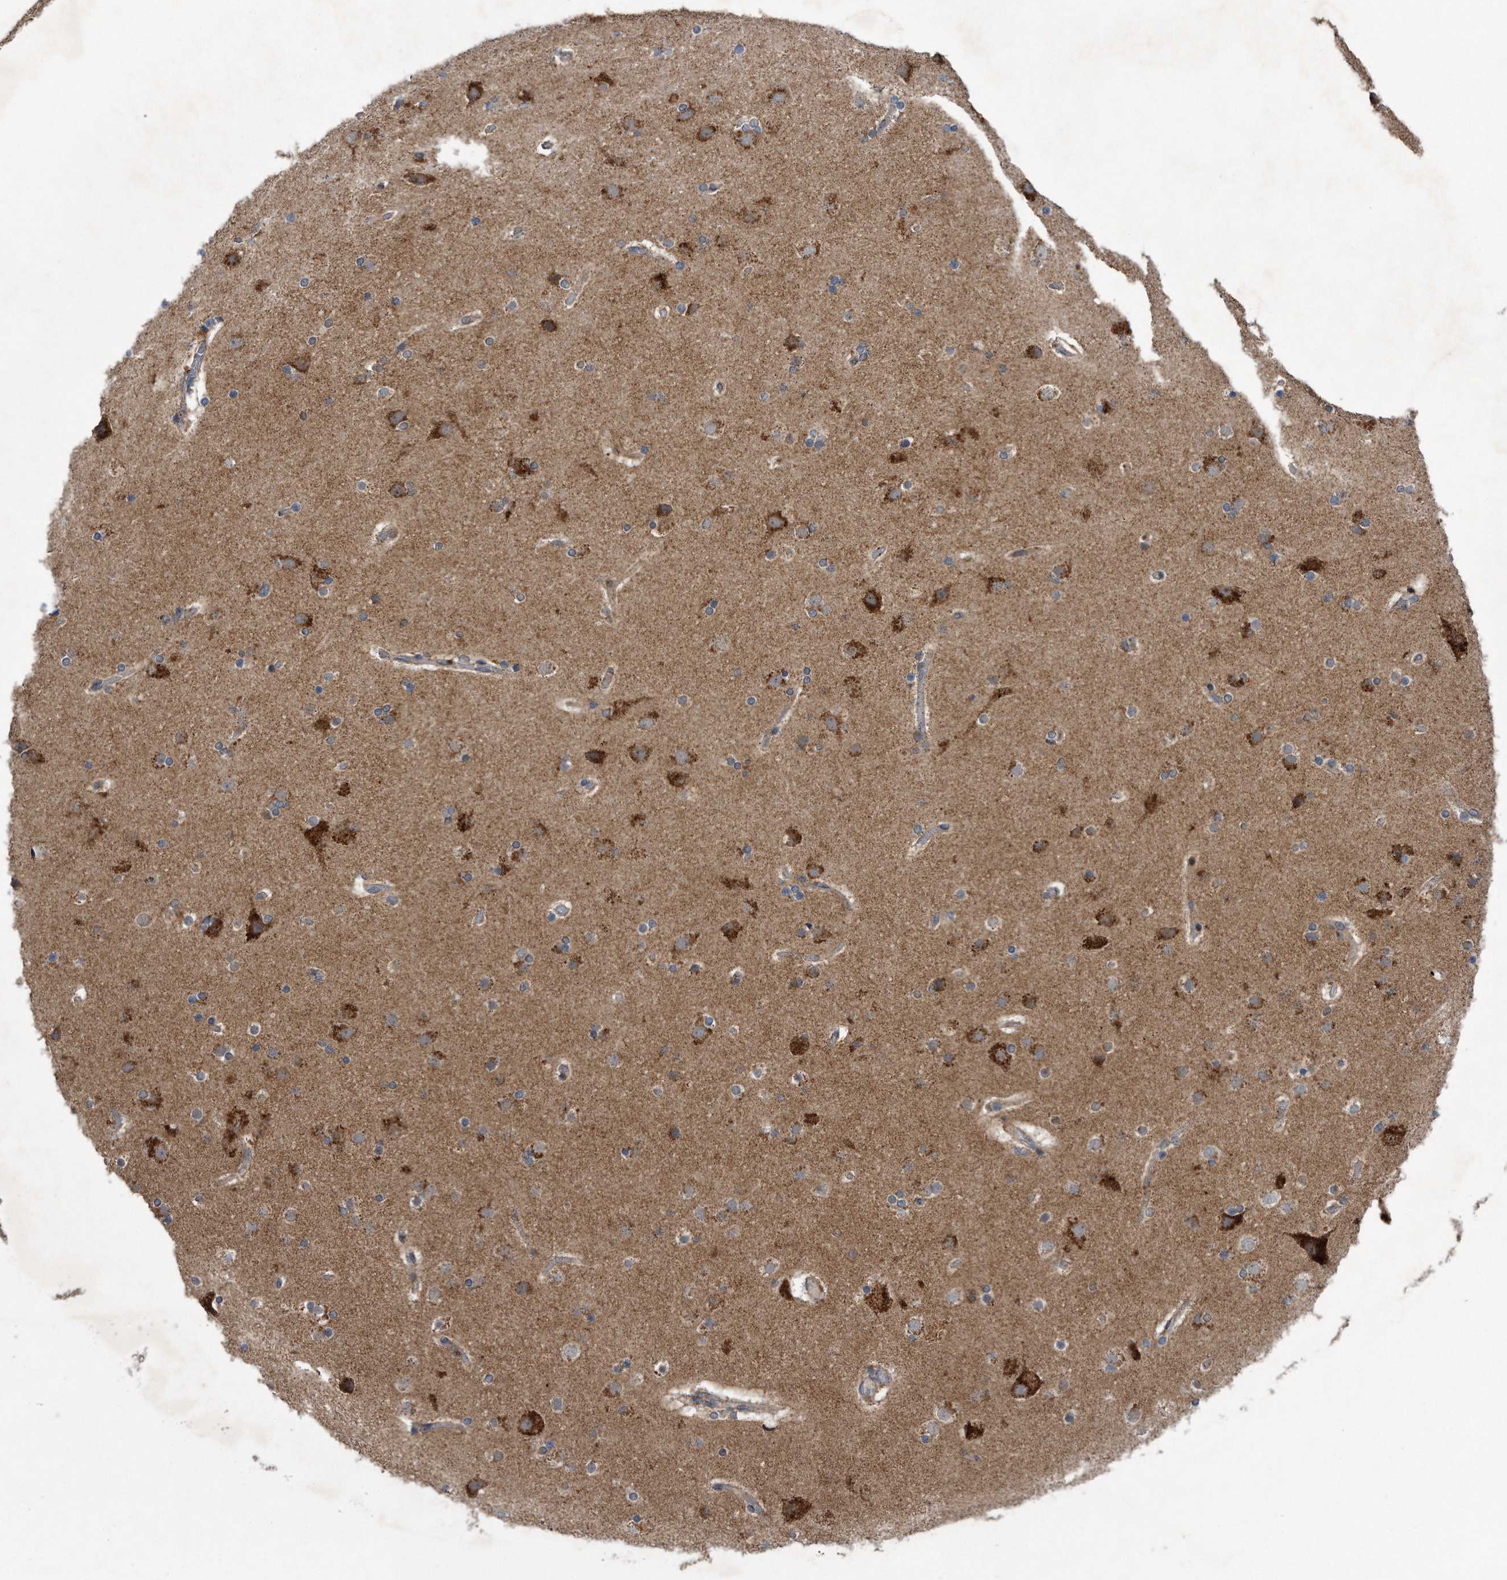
{"staining": {"intensity": "moderate", "quantity": ">75%", "location": "cytoplasmic/membranous"}, "tissue": "cerebral cortex", "cell_type": "Endothelial cells", "image_type": "normal", "snomed": [{"axis": "morphology", "description": "Normal tissue, NOS"}, {"axis": "topography", "description": "Cerebral cortex"}], "caption": "An immunohistochemistry (IHC) image of benign tissue is shown. Protein staining in brown shows moderate cytoplasmic/membranous positivity in cerebral cortex within endothelial cells.", "gene": "LYRM4", "patient": {"sex": "male", "age": 57}}